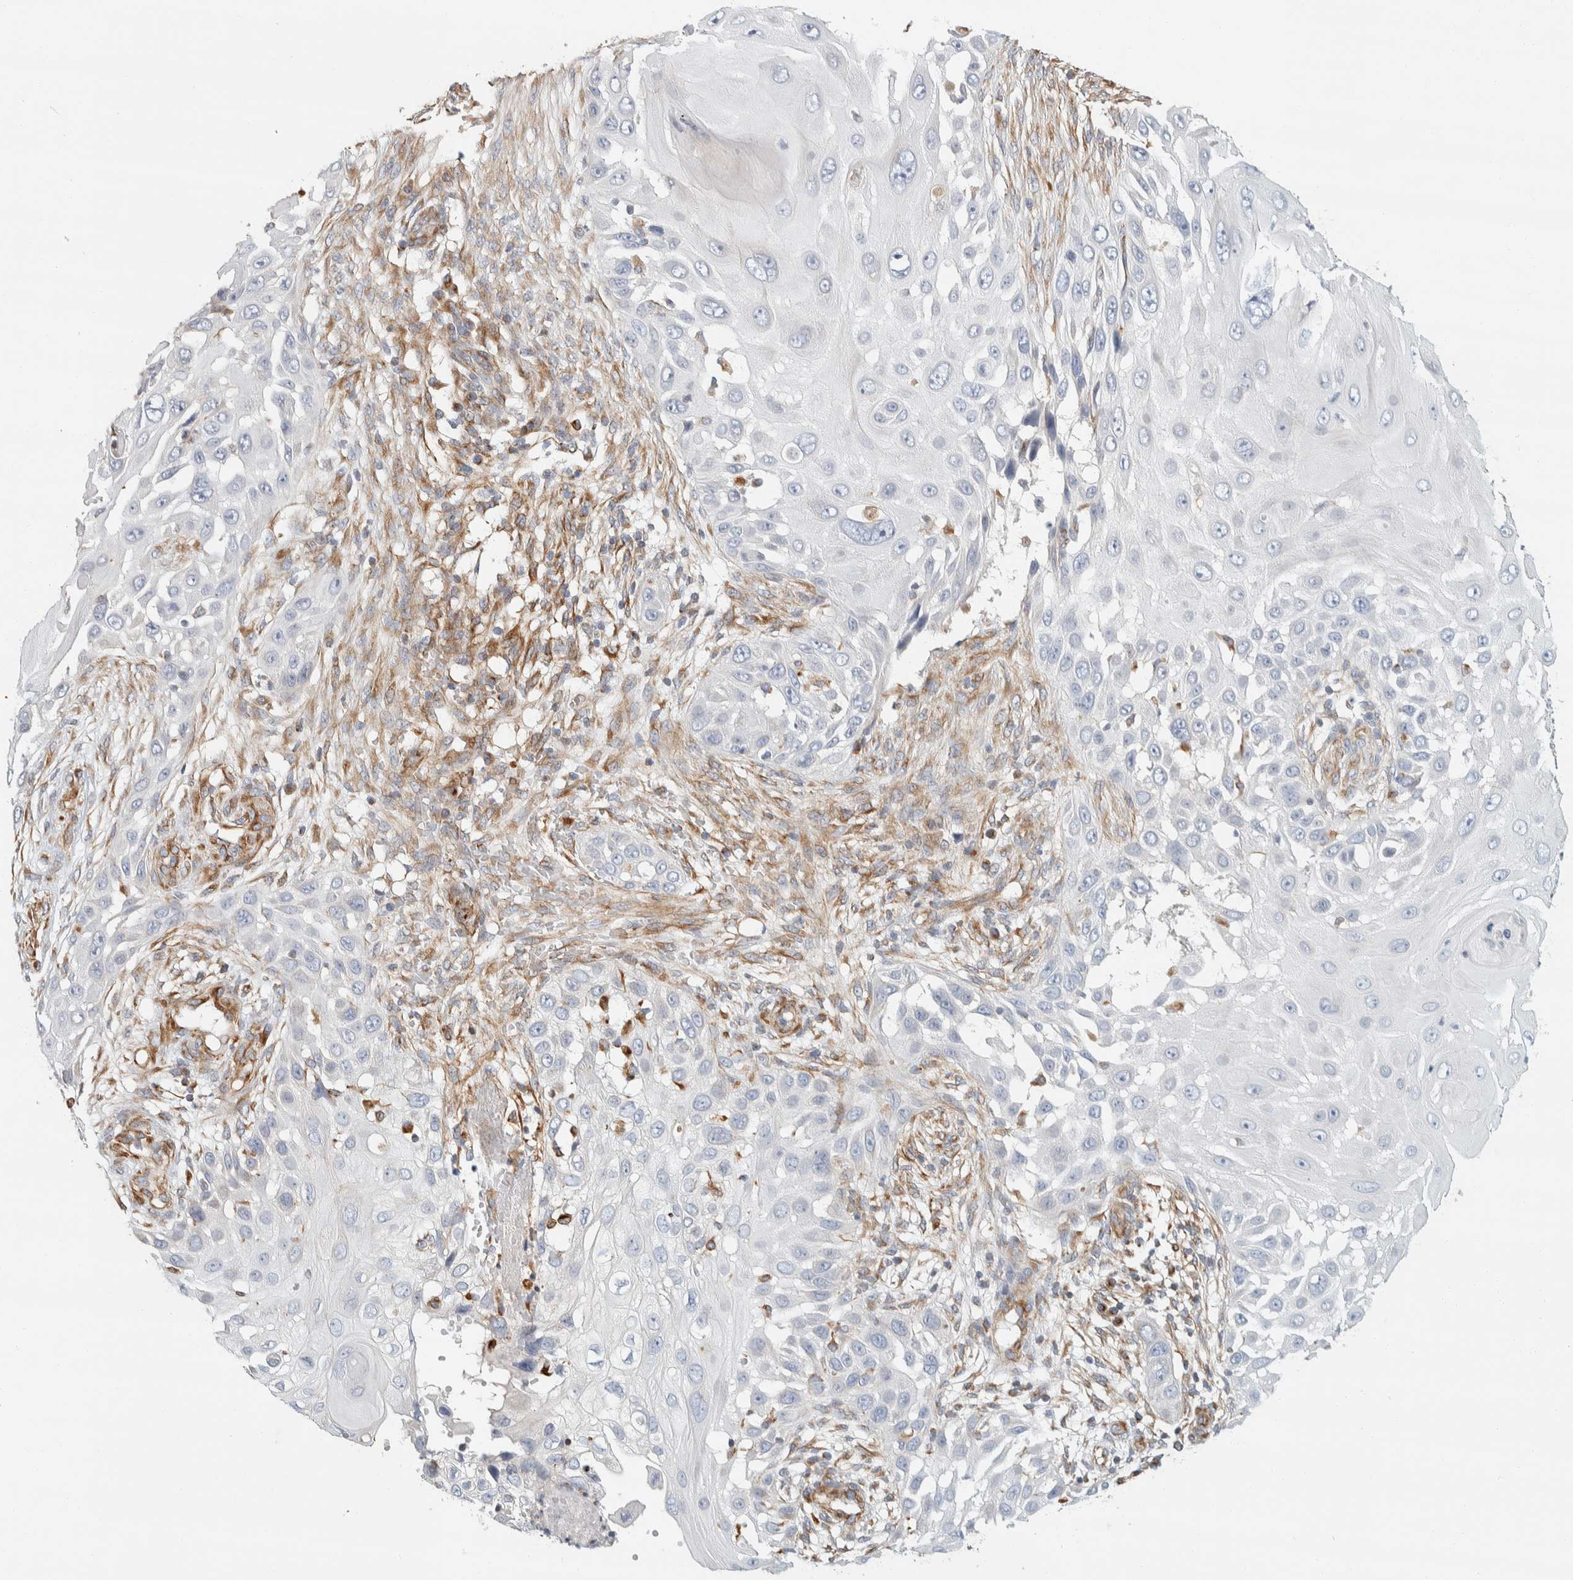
{"staining": {"intensity": "negative", "quantity": "none", "location": "none"}, "tissue": "skin cancer", "cell_type": "Tumor cells", "image_type": "cancer", "snomed": [{"axis": "morphology", "description": "Squamous cell carcinoma, NOS"}, {"axis": "topography", "description": "Skin"}], "caption": "Photomicrograph shows no significant protein positivity in tumor cells of squamous cell carcinoma (skin).", "gene": "CDR2", "patient": {"sex": "female", "age": 44}}